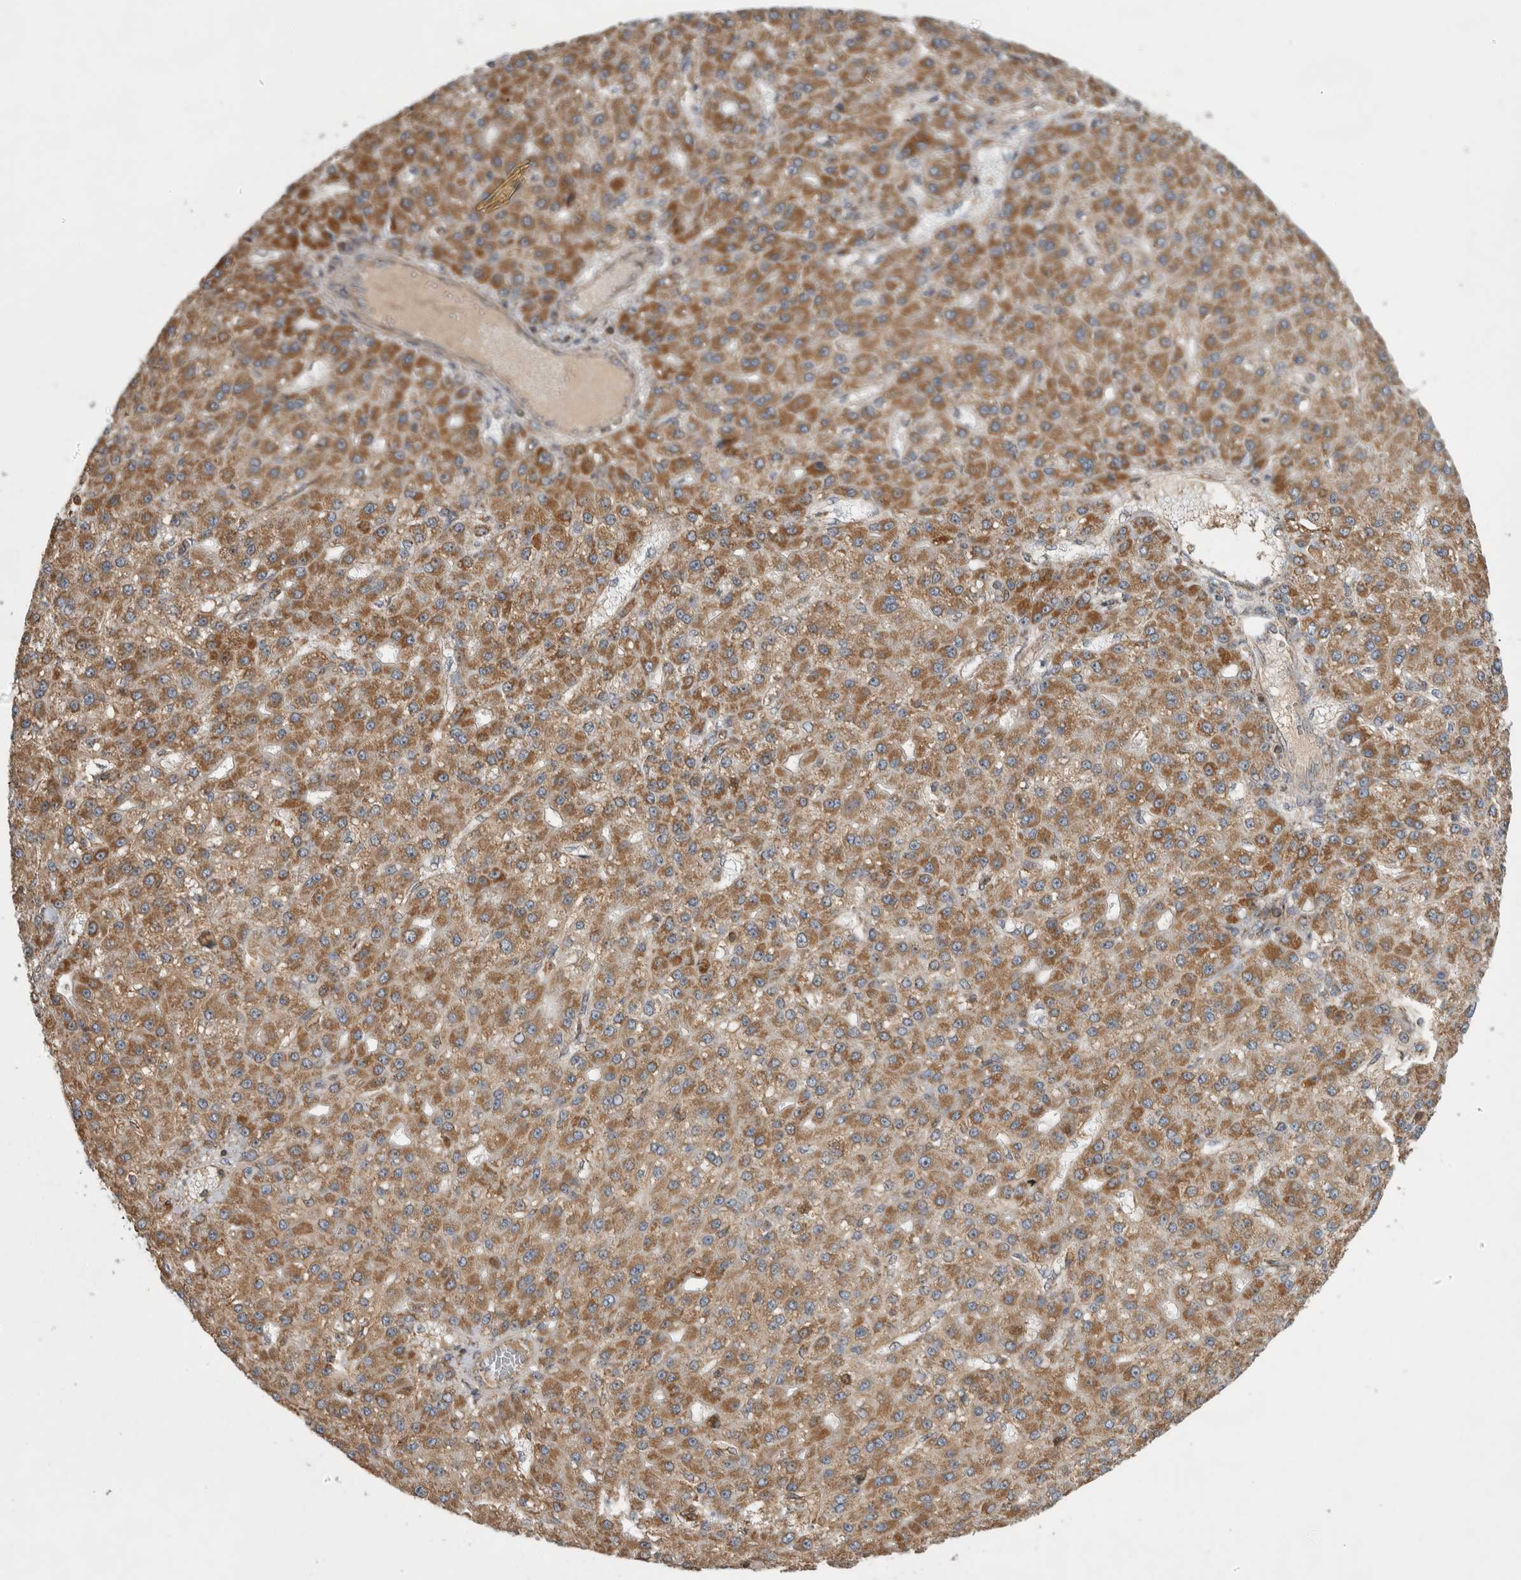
{"staining": {"intensity": "moderate", "quantity": ">75%", "location": "cytoplasmic/membranous"}, "tissue": "liver cancer", "cell_type": "Tumor cells", "image_type": "cancer", "snomed": [{"axis": "morphology", "description": "Carcinoma, Hepatocellular, NOS"}, {"axis": "topography", "description": "Liver"}], "caption": "Immunohistochemical staining of human liver hepatocellular carcinoma displays medium levels of moderate cytoplasmic/membranous protein positivity in approximately >75% of tumor cells.", "gene": "KCNIP1", "patient": {"sex": "male", "age": 67}}